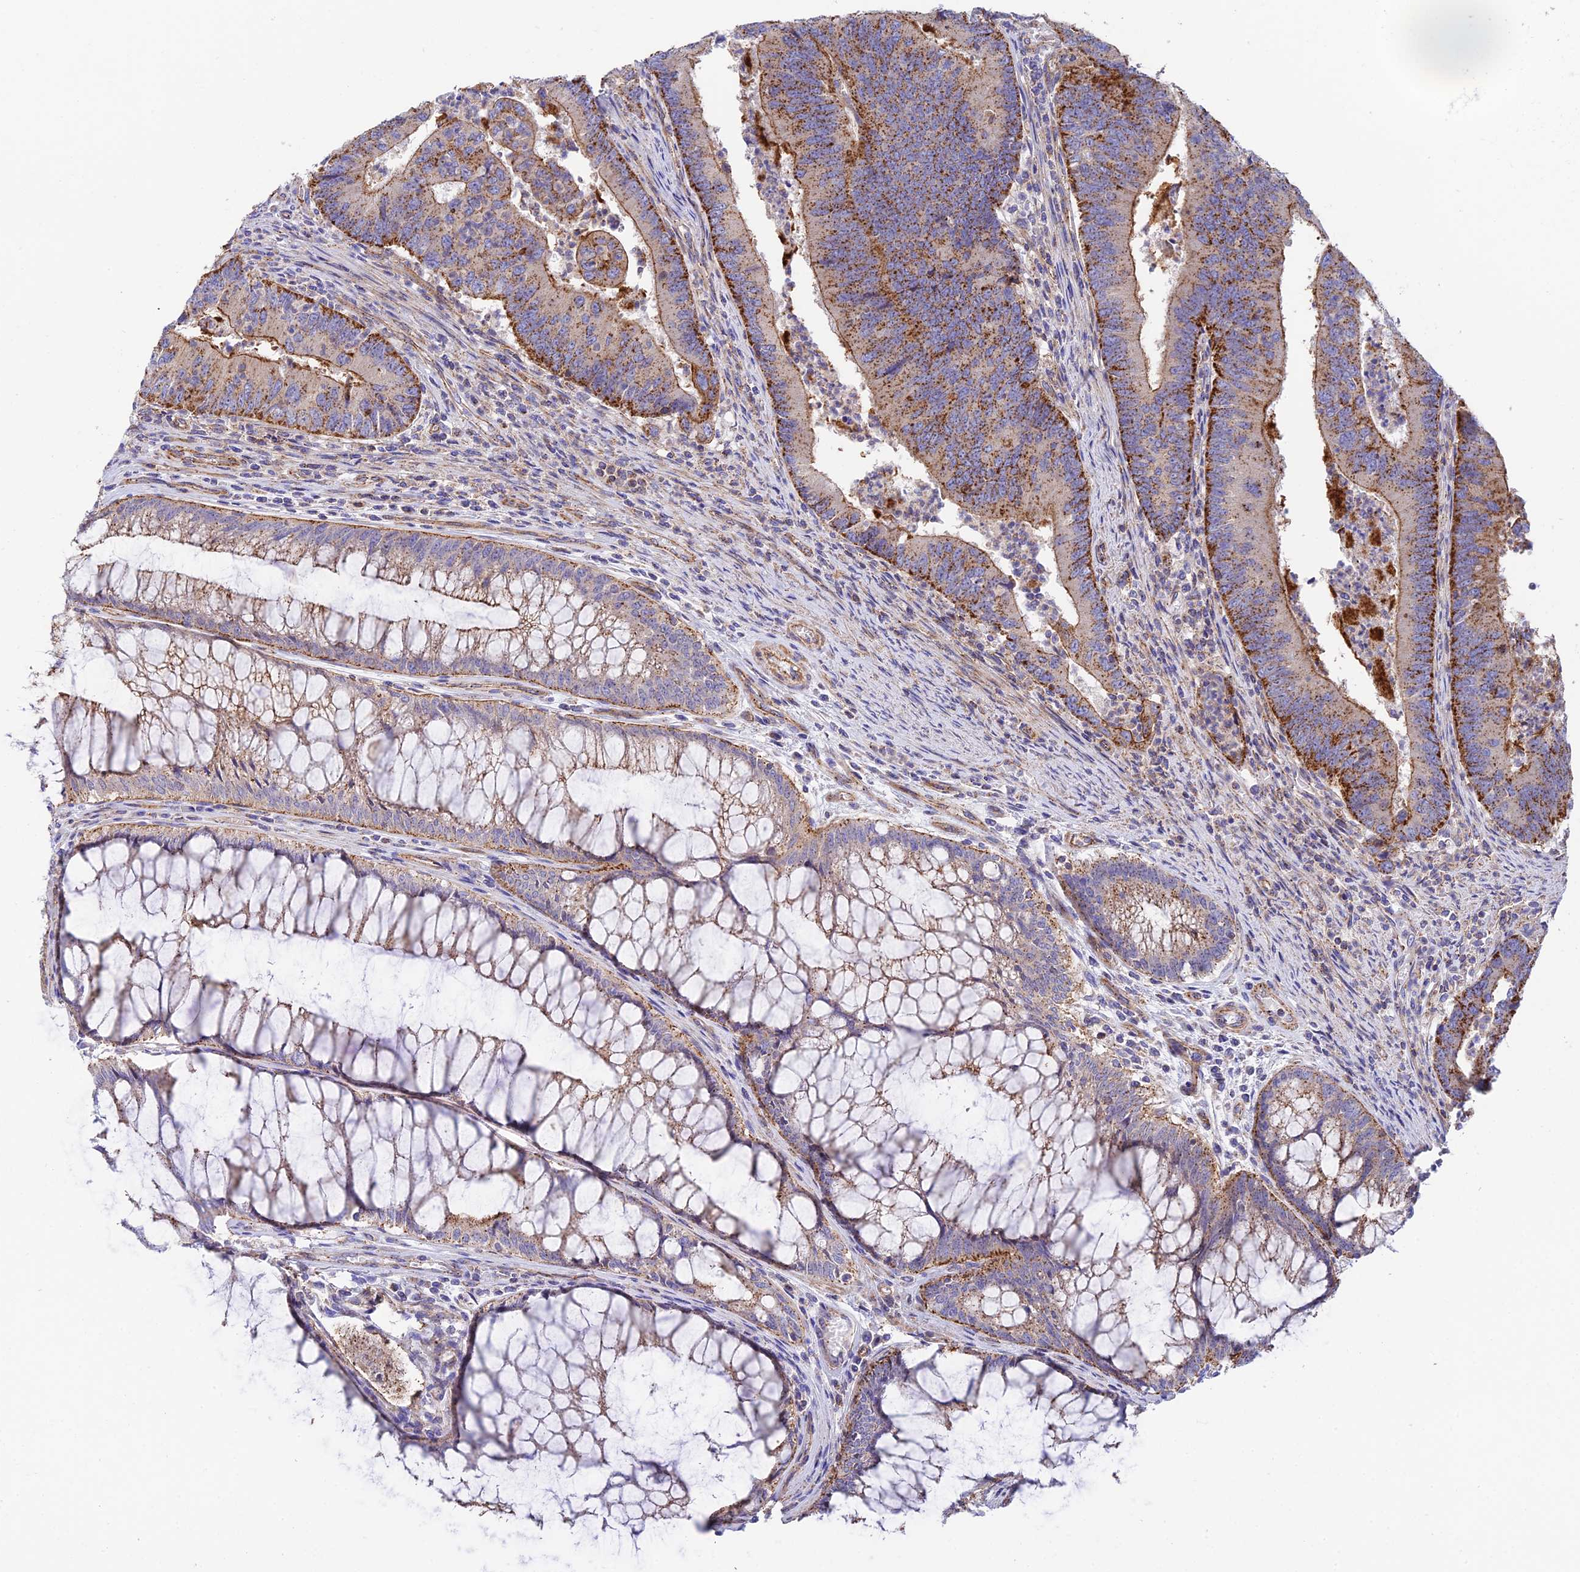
{"staining": {"intensity": "strong", "quantity": ">75%", "location": "cytoplasmic/membranous"}, "tissue": "colorectal cancer", "cell_type": "Tumor cells", "image_type": "cancer", "snomed": [{"axis": "morphology", "description": "Adenocarcinoma, NOS"}, {"axis": "topography", "description": "Colon"}], "caption": "Colorectal cancer (adenocarcinoma) was stained to show a protein in brown. There is high levels of strong cytoplasmic/membranous positivity in approximately >75% of tumor cells.", "gene": "QRFP", "patient": {"sex": "female", "age": 67}}